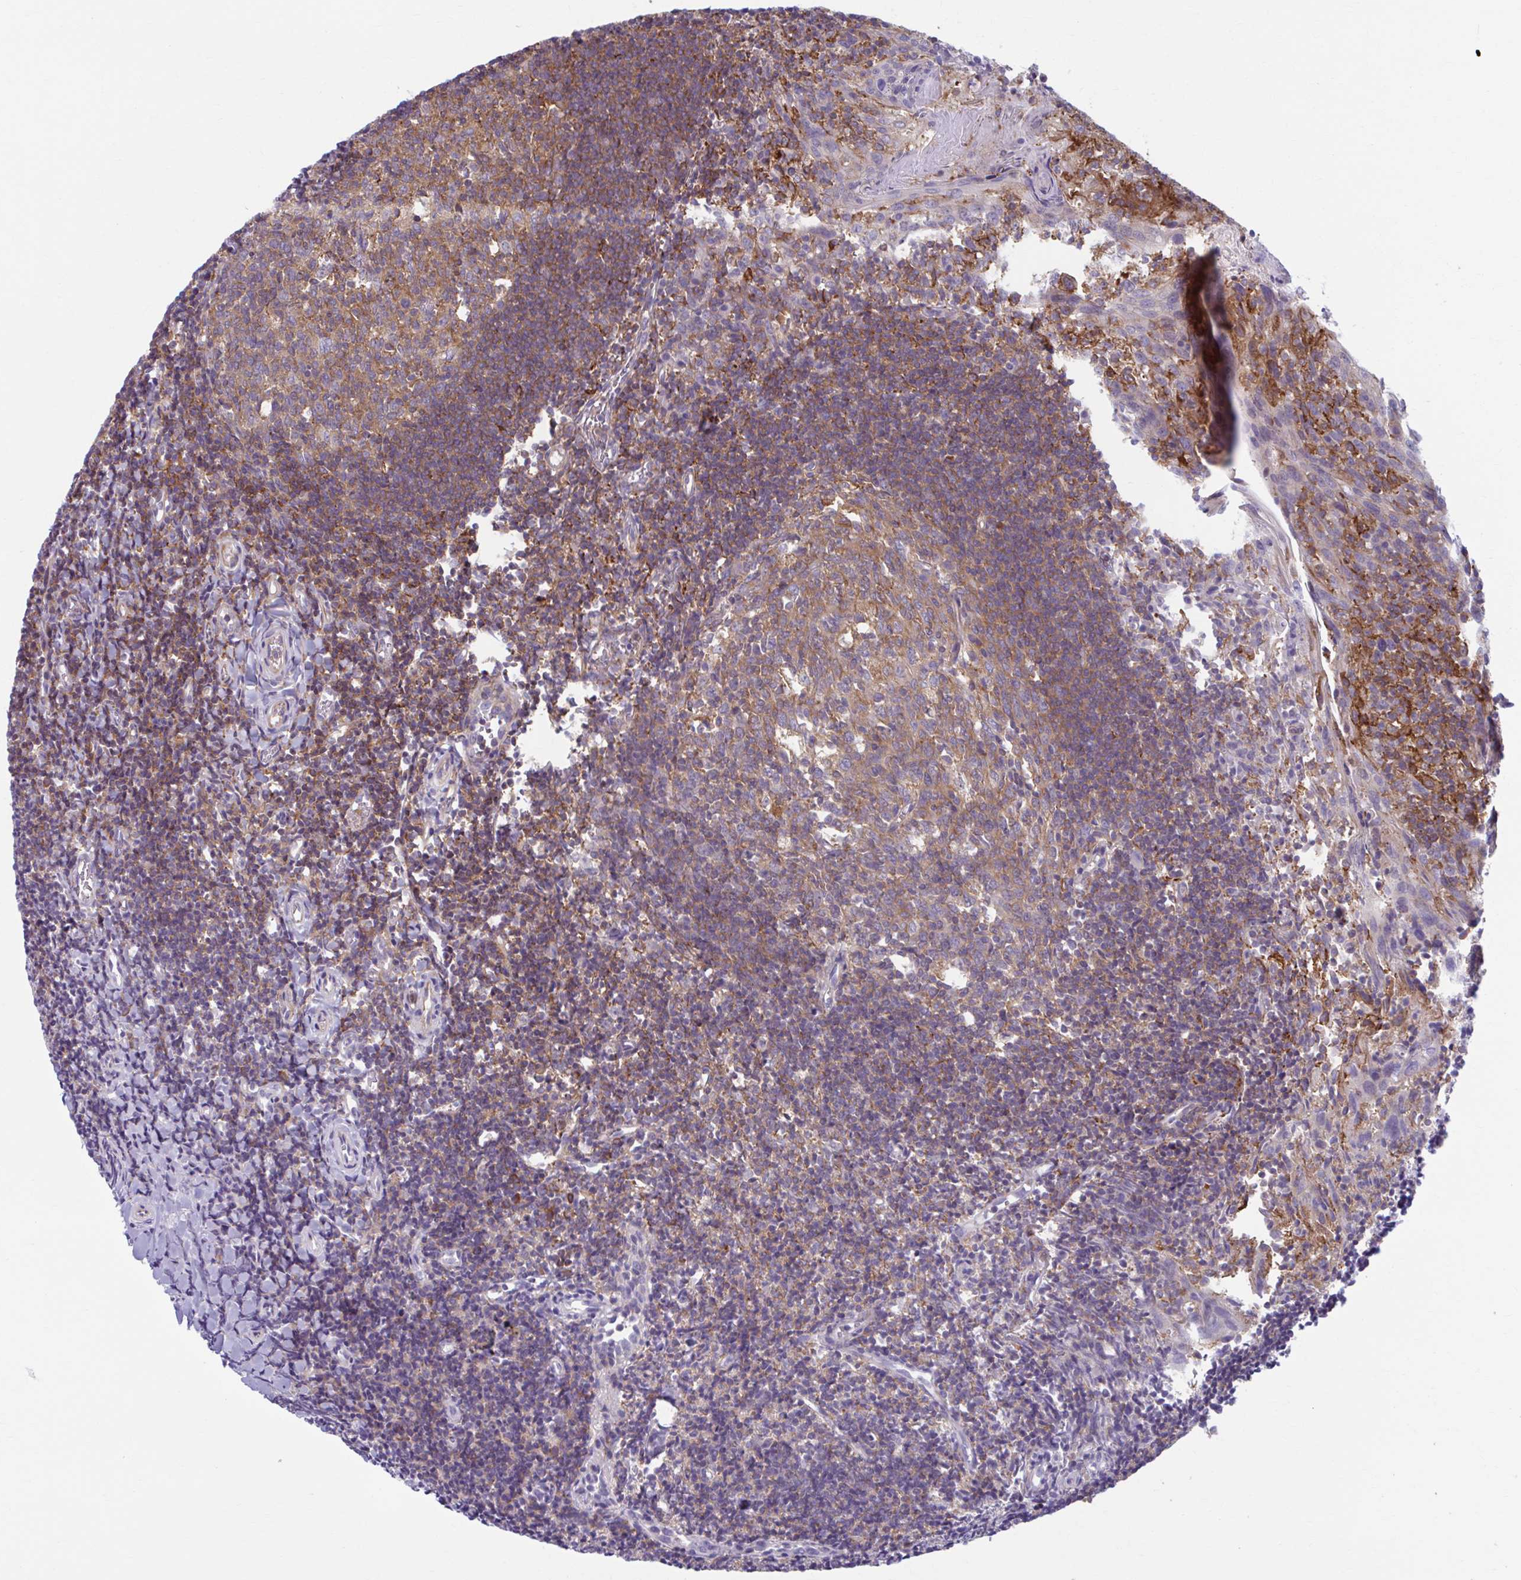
{"staining": {"intensity": "weak", "quantity": "25%-75%", "location": "cytoplasmic/membranous"}, "tissue": "tonsil", "cell_type": "Germinal center cells", "image_type": "normal", "snomed": [{"axis": "morphology", "description": "Normal tissue, NOS"}, {"axis": "topography", "description": "Tonsil"}], "caption": "Immunohistochemical staining of normal human tonsil demonstrates 25%-75% levels of weak cytoplasmic/membranous protein positivity in approximately 25%-75% of germinal center cells.", "gene": "ADAT3", "patient": {"sex": "female", "age": 10}}